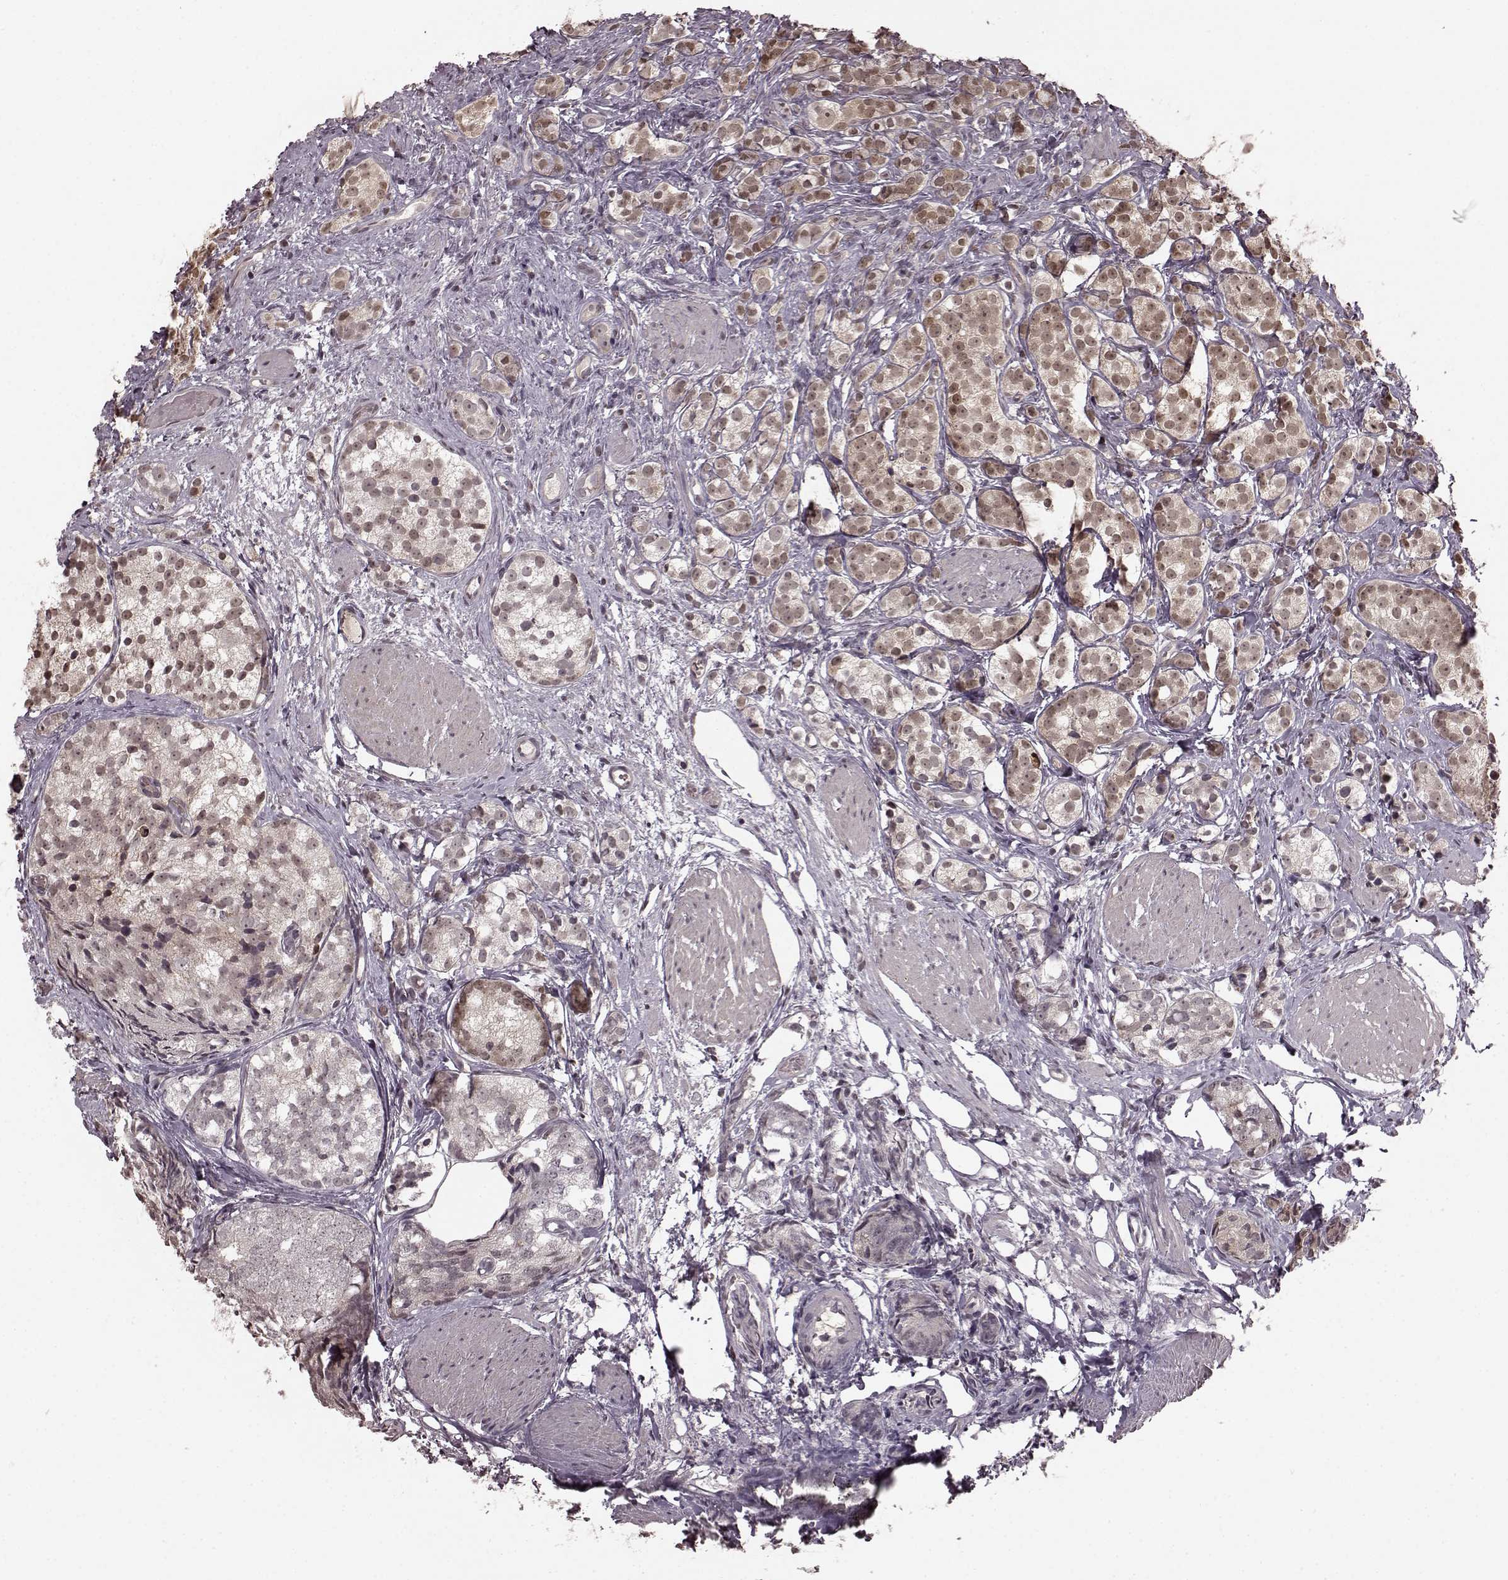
{"staining": {"intensity": "weak", "quantity": "25%-75%", "location": "cytoplasmic/membranous,nuclear"}, "tissue": "prostate cancer", "cell_type": "Tumor cells", "image_type": "cancer", "snomed": [{"axis": "morphology", "description": "Adenocarcinoma, High grade"}, {"axis": "topography", "description": "Prostate"}], "caption": "Immunohistochemistry of human prostate cancer (adenocarcinoma (high-grade)) displays low levels of weak cytoplasmic/membranous and nuclear expression in about 25%-75% of tumor cells.", "gene": "GSS", "patient": {"sex": "male", "age": 53}}